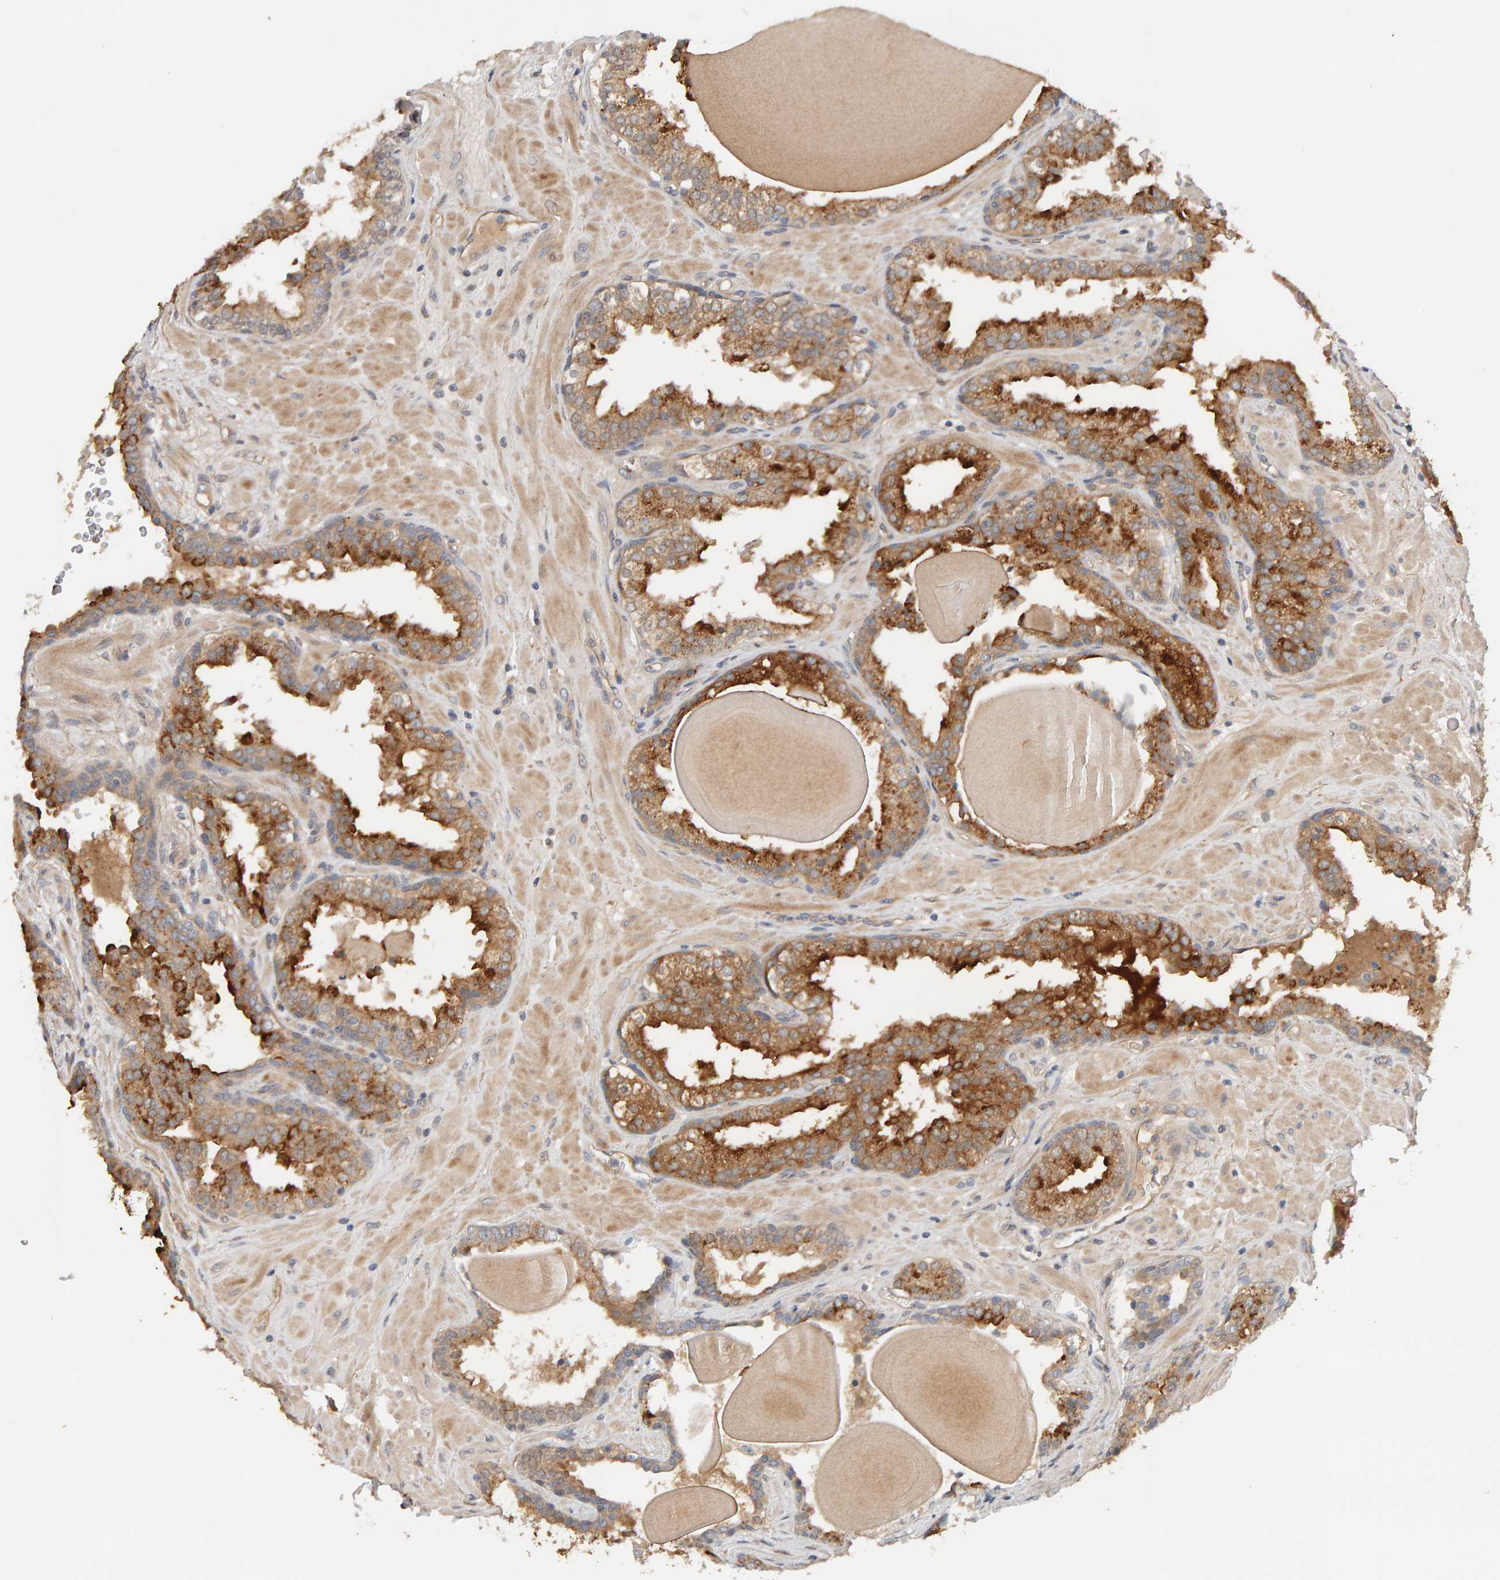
{"staining": {"intensity": "strong", "quantity": "25%-75%", "location": "cytoplasmic/membranous"}, "tissue": "prostate", "cell_type": "Glandular cells", "image_type": "normal", "snomed": [{"axis": "morphology", "description": "Normal tissue, NOS"}, {"axis": "topography", "description": "Prostate"}], "caption": "Glandular cells reveal high levels of strong cytoplasmic/membranous expression in approximately 25%-75% of cells in normal human prostate. (brown staining indicates protein expression, while blue staining denotes nuclei).", "gene": "PPP1R16A", "patient": {"sex": "male", "age": 51}}